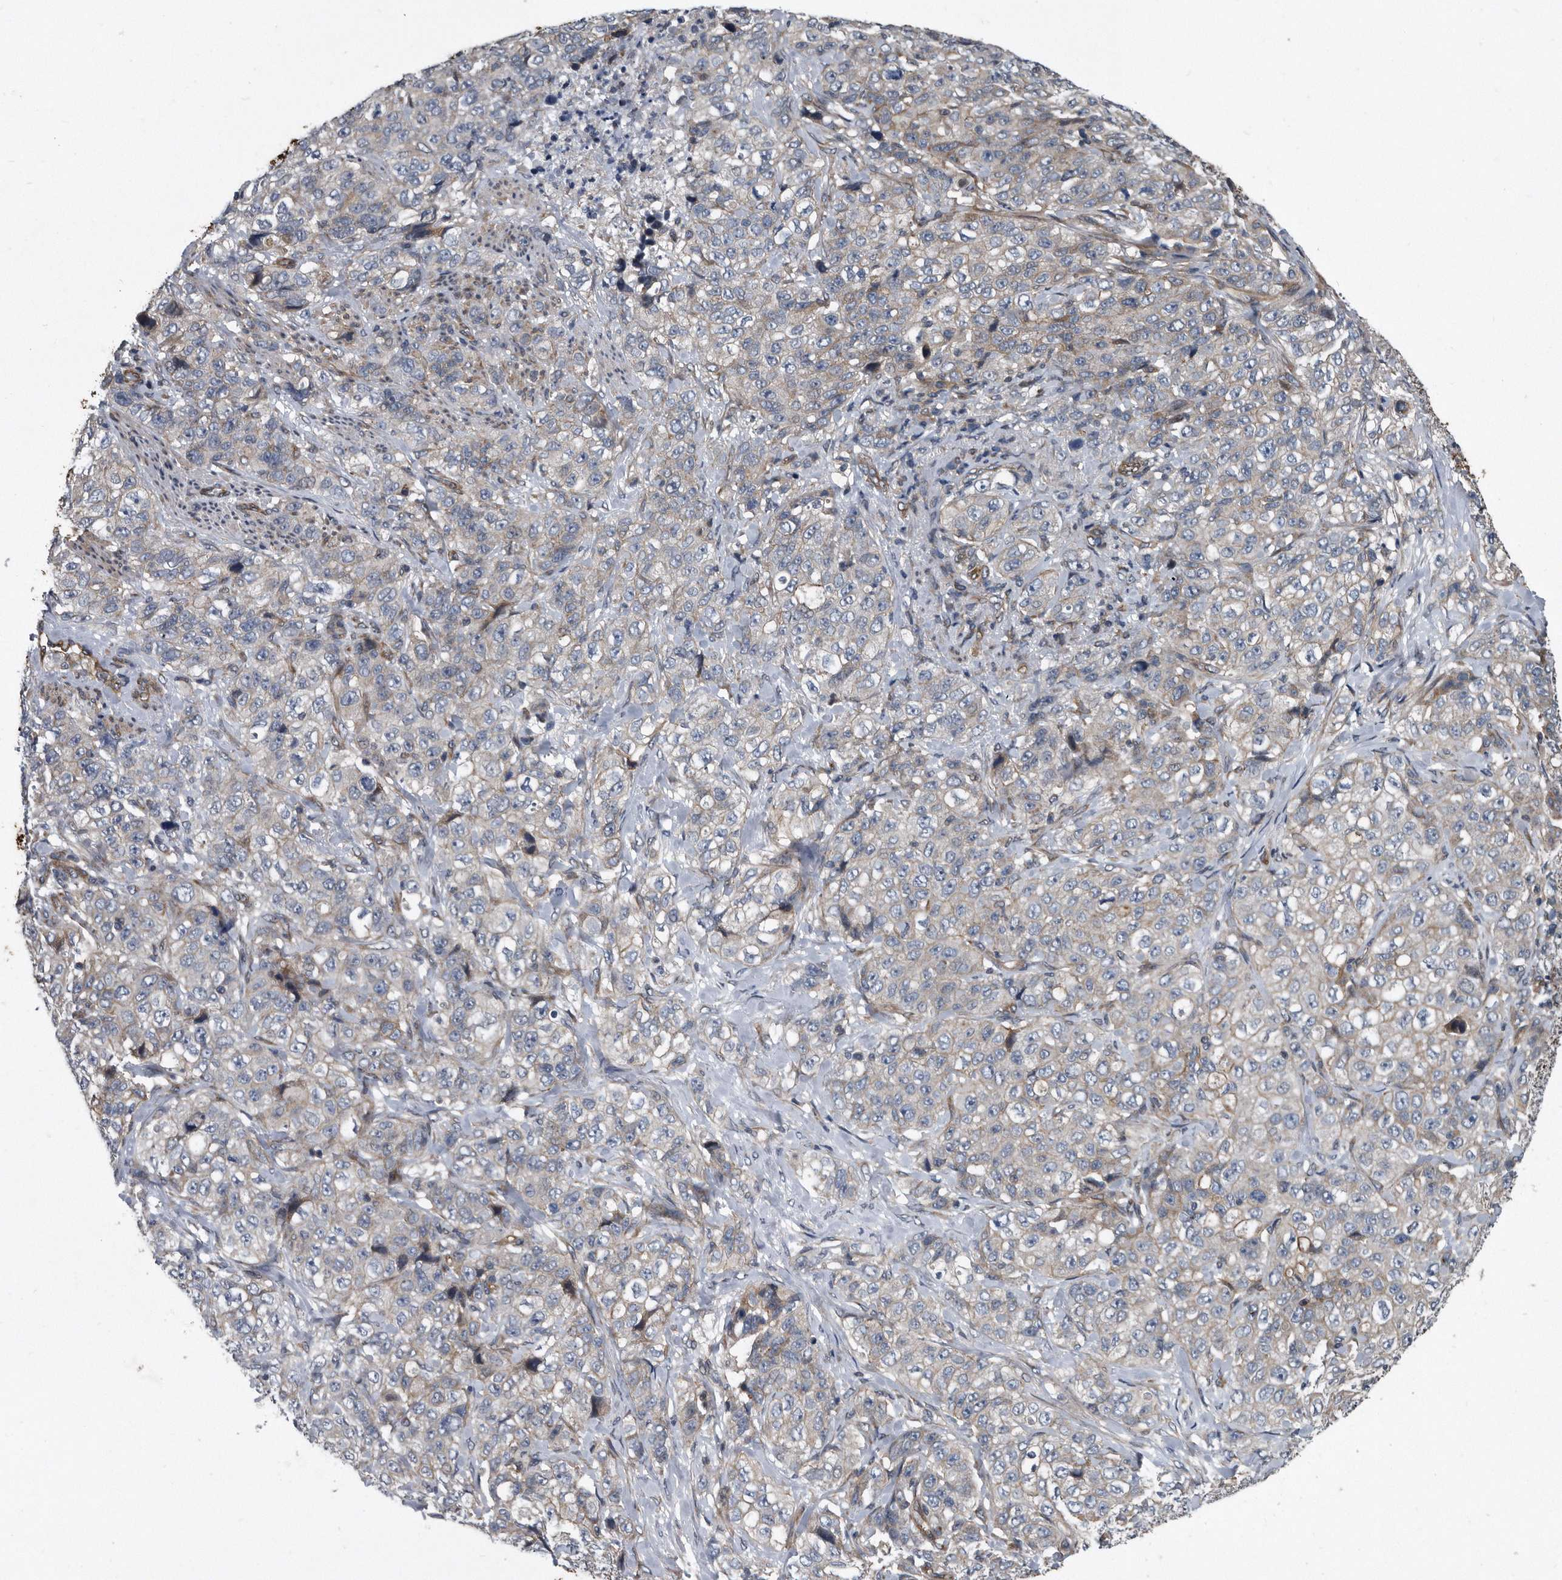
{"staining": {"intensity": "negative", "quantity": "none", "location": "none"}, "tissue": "stomach cancer", "cell_type": "Tumor cells", "image_type": "cancer", "snomed": [{"axis": "morphology", "description": "Adenocarcinoma, NOS"}, {"axis": "topography", "description": "Stomach"}], "caption": "IHC image of neoplastic tissue: human stomach cancer (adenocarcinoma) stained with DAB demonstrates no significant protein staining in tumor cells. The staining was performed using DAB (3,3'-diaminobenzidine) to visualize the protein expression in brown, while the nuclei were stained in blue with hematoxylin (Magnification: 20x).", "gene": "ARMCX1", "patient": {"sex": "male", "age": 48}}